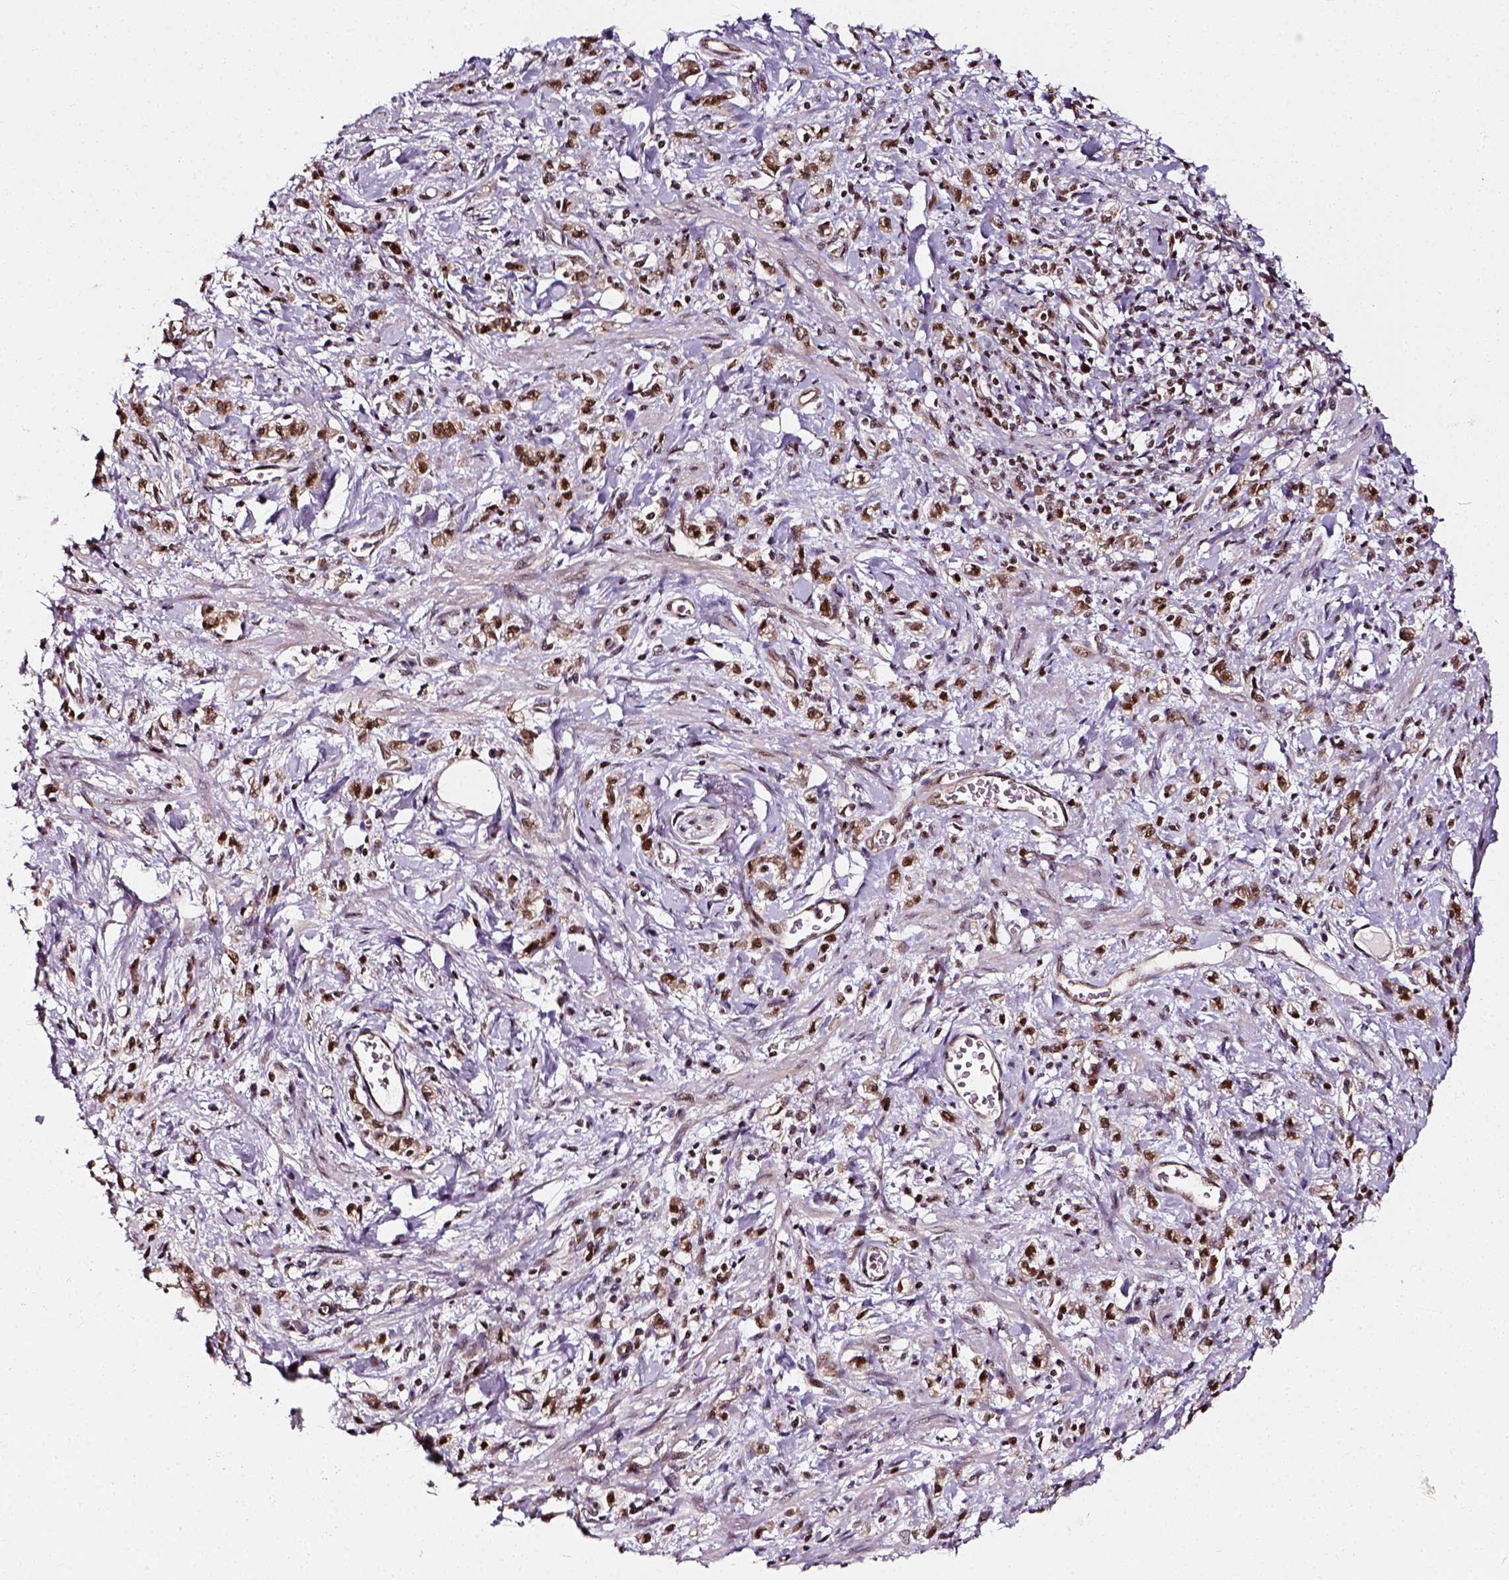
{"staining": {"intensity": "moderate", "quantity": ">75%", "location": "nuclear"}, "tissue": "stomach cancer", "cell_type": "Tumor cells", "image_type": "cancer", "snomed": [{"axis": "morphology", "description": "Adenocarcinoma, NOS"}, {"axis": "topography", "description": "Stomach"}], "caption": "Human stomach cancer stained for a protein (brown) reveals moderate nuclear positive expression in about >75% of tumor cells.", "gene": "NACC1", "patient": {"sex": "male", "age": 77}}